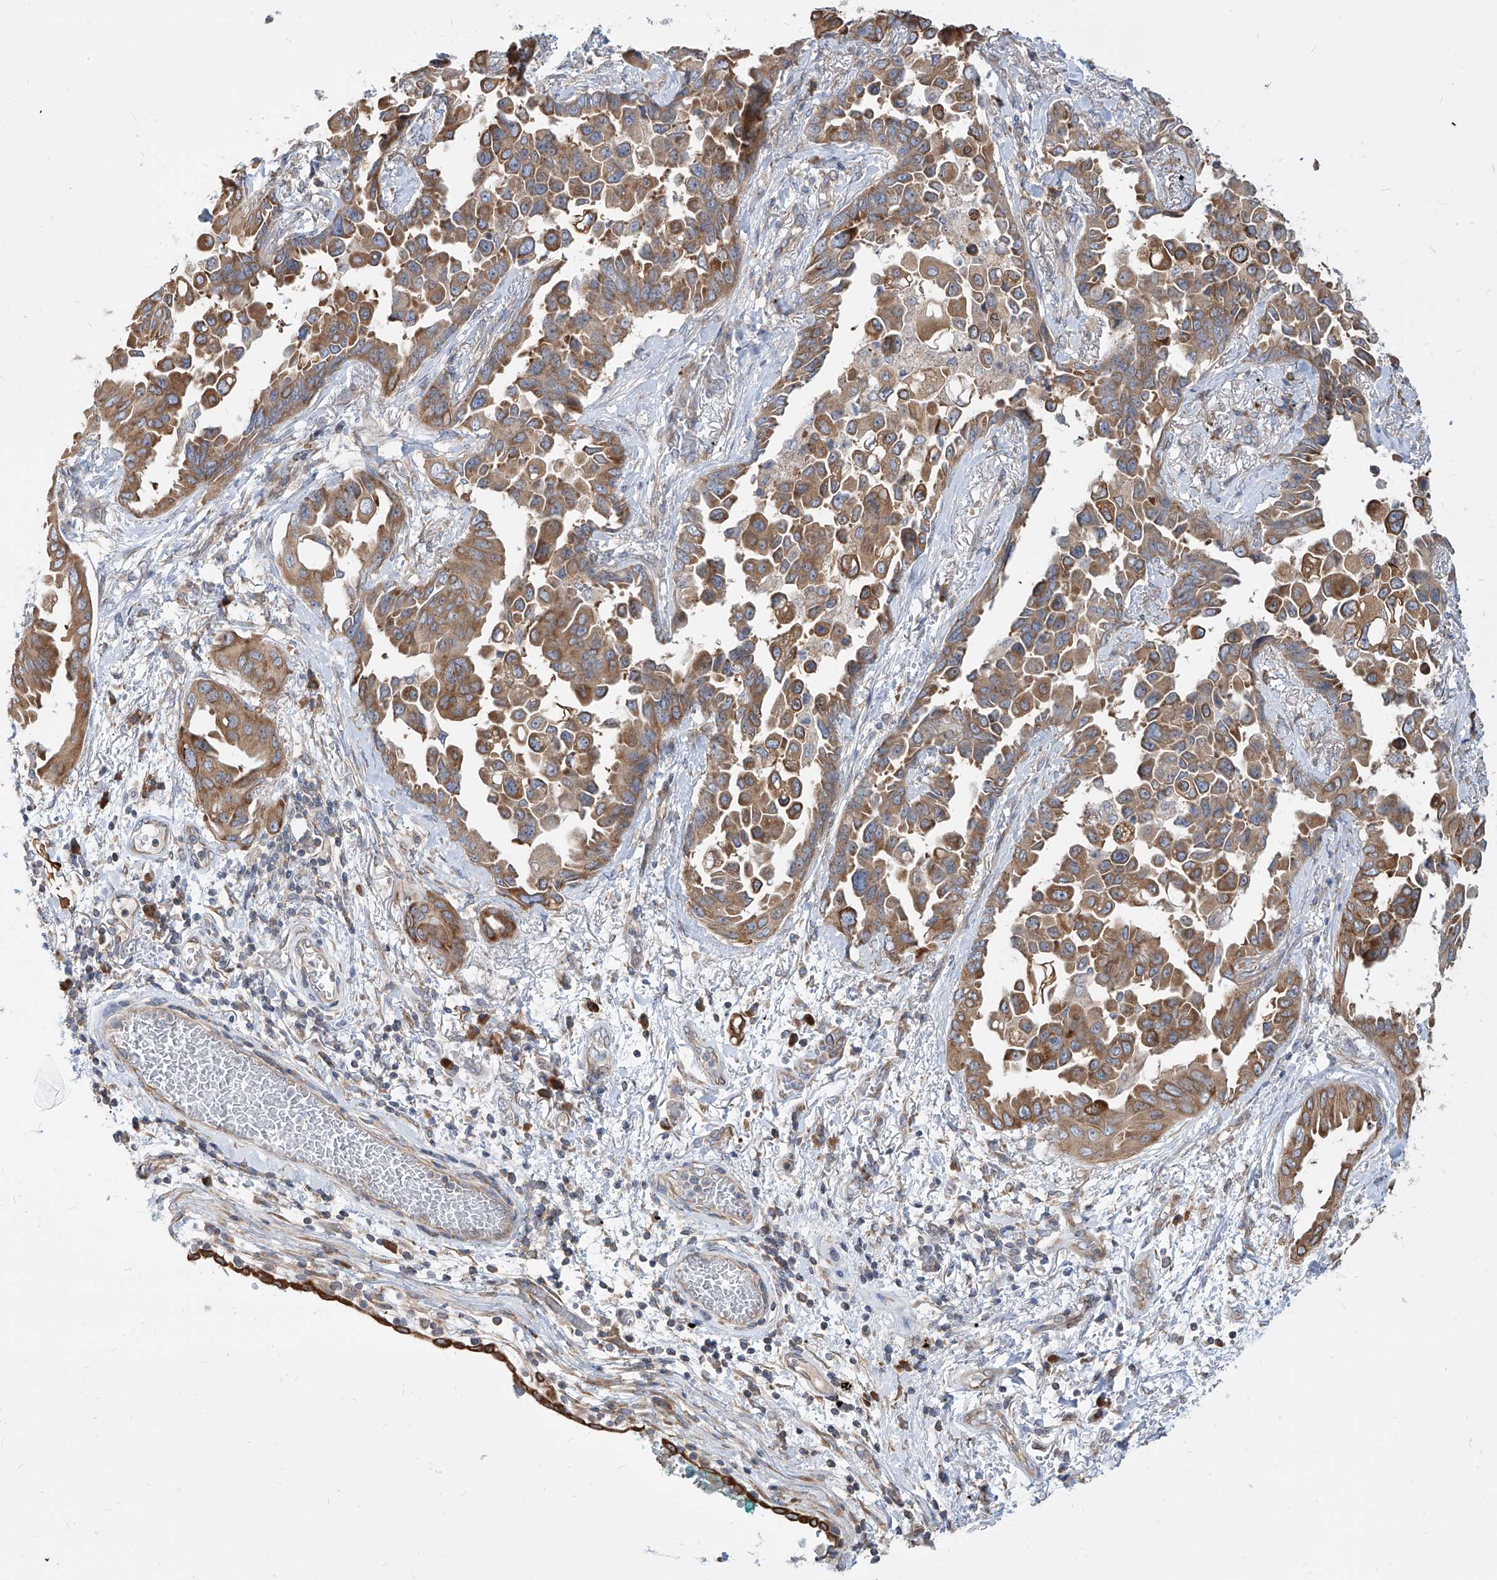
{"staining": {"intensity": "moderate", "quantity": ">75%", "location": "cytoplasmic/membranous"}, "tissue": "lung cancer", "cell_type": "Tumor cells", "image_type": "cancer", "snomed": [{"axis": "morphology", "description": "Adenocarcinoma, NOS"}, {"axis": "topography", "description": "Lung"}], "caption": "Lung adenocarcinoma stained with immunohistochemistry demonstrates moderate cytoplasmic/membranous positivity in about >75% of tumor cells.", "gene": "FAM83B", "patient": {"sex": "female", "age": 67}}